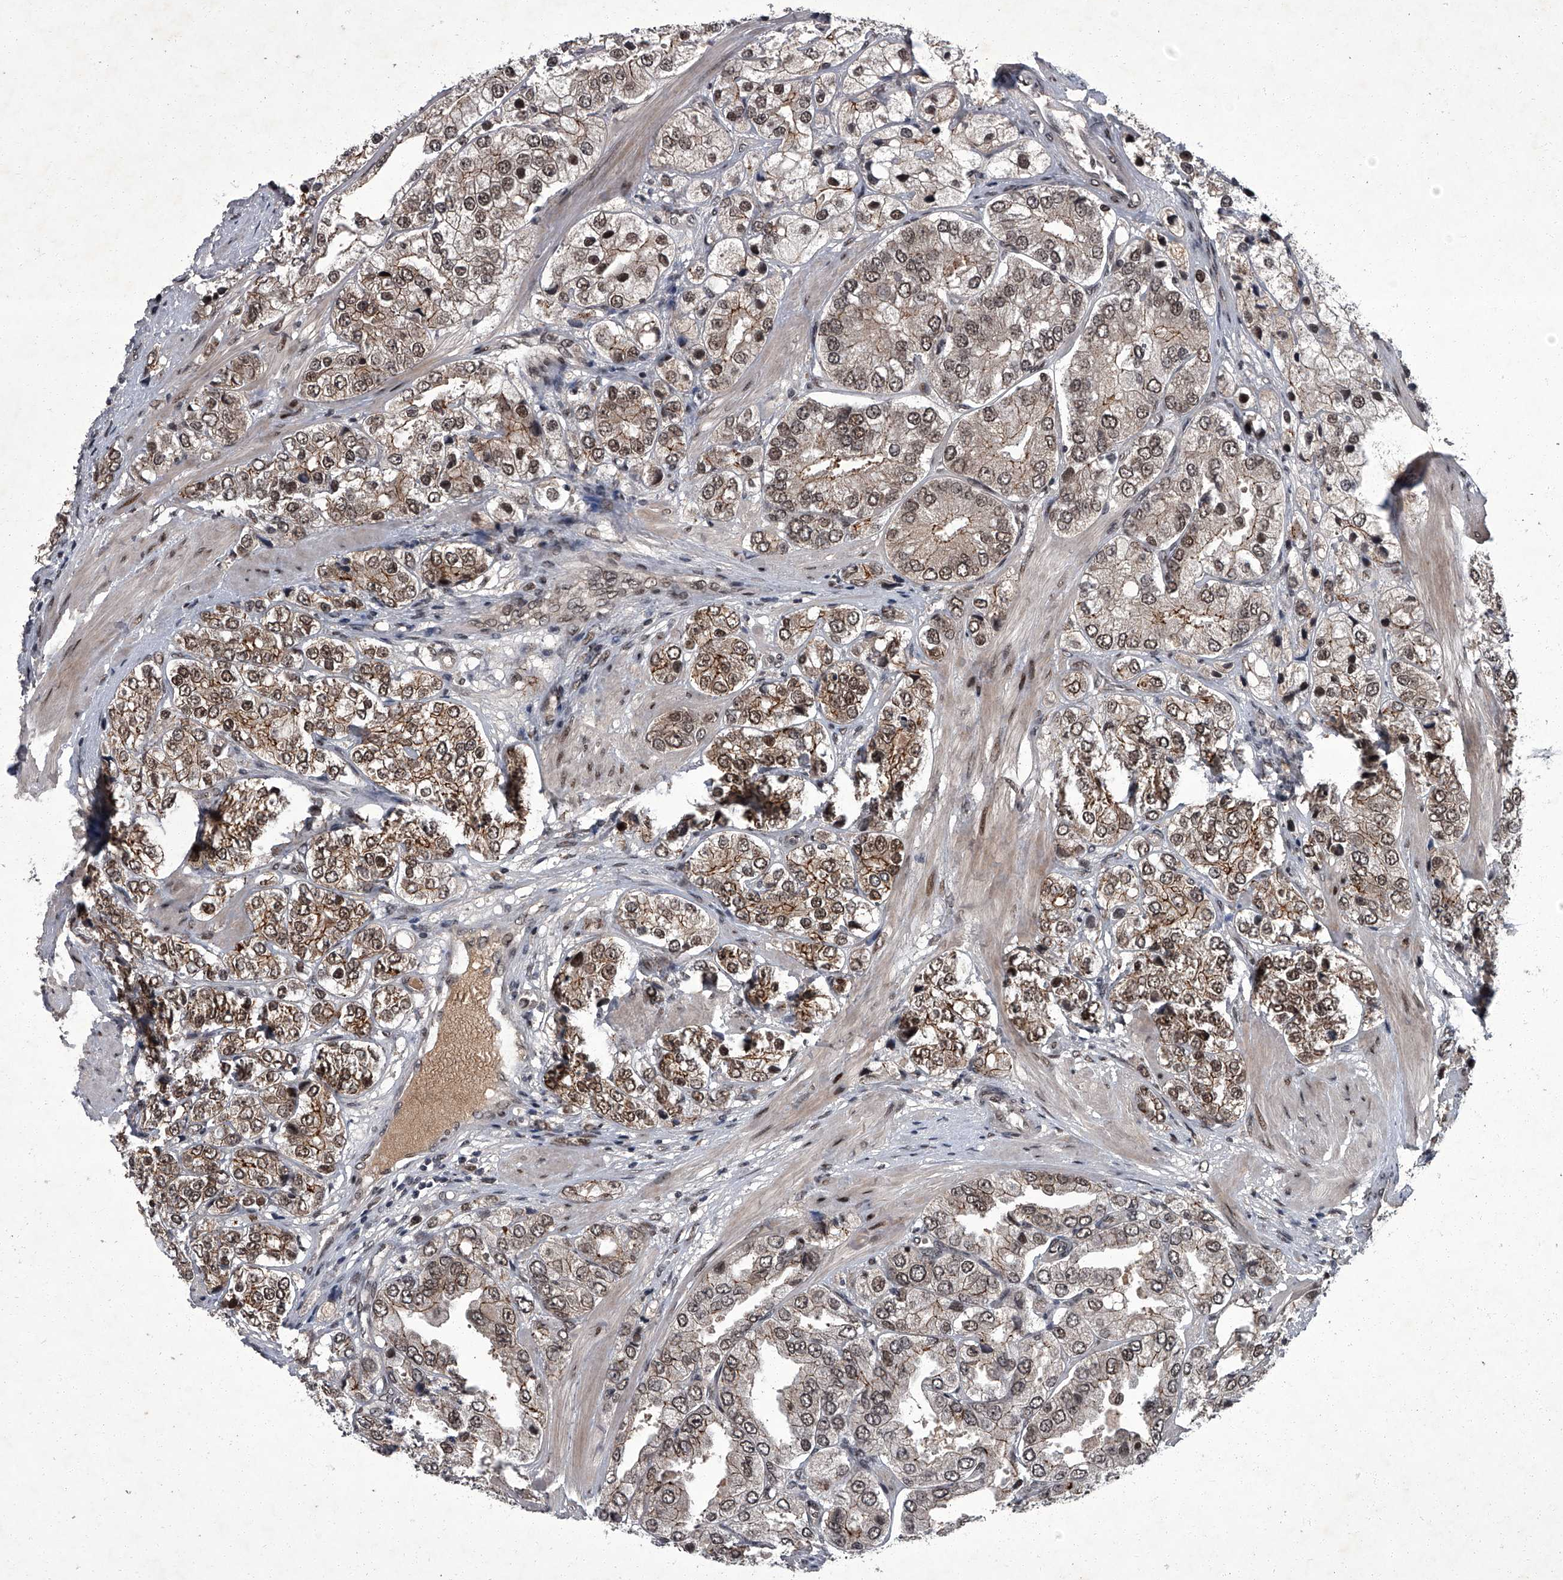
{"staining": {"intensity": "moderate", "quantity": ">75%", "location": "cytoplasmic/membranous,nuclear"}, "tissue": "prostate cancer", "cell_type": "Tumor cells", "image_type": "cancer", "snomed": [{"axis": "morphology", "description": "Adenocarcinoma, High grade"}, {"axis": "topography", "description": "Prostate"}], "caption": "Human prostate cancer (adenocarcinoma (high-grade)) stained for a protein (brown) demonstrates moderate cytoplasmic/membranous and nuclear positive staining in about >75% of tumor cells.", "gene": "ZNF518B", "patient": {"sex": "male", "age": 50}}